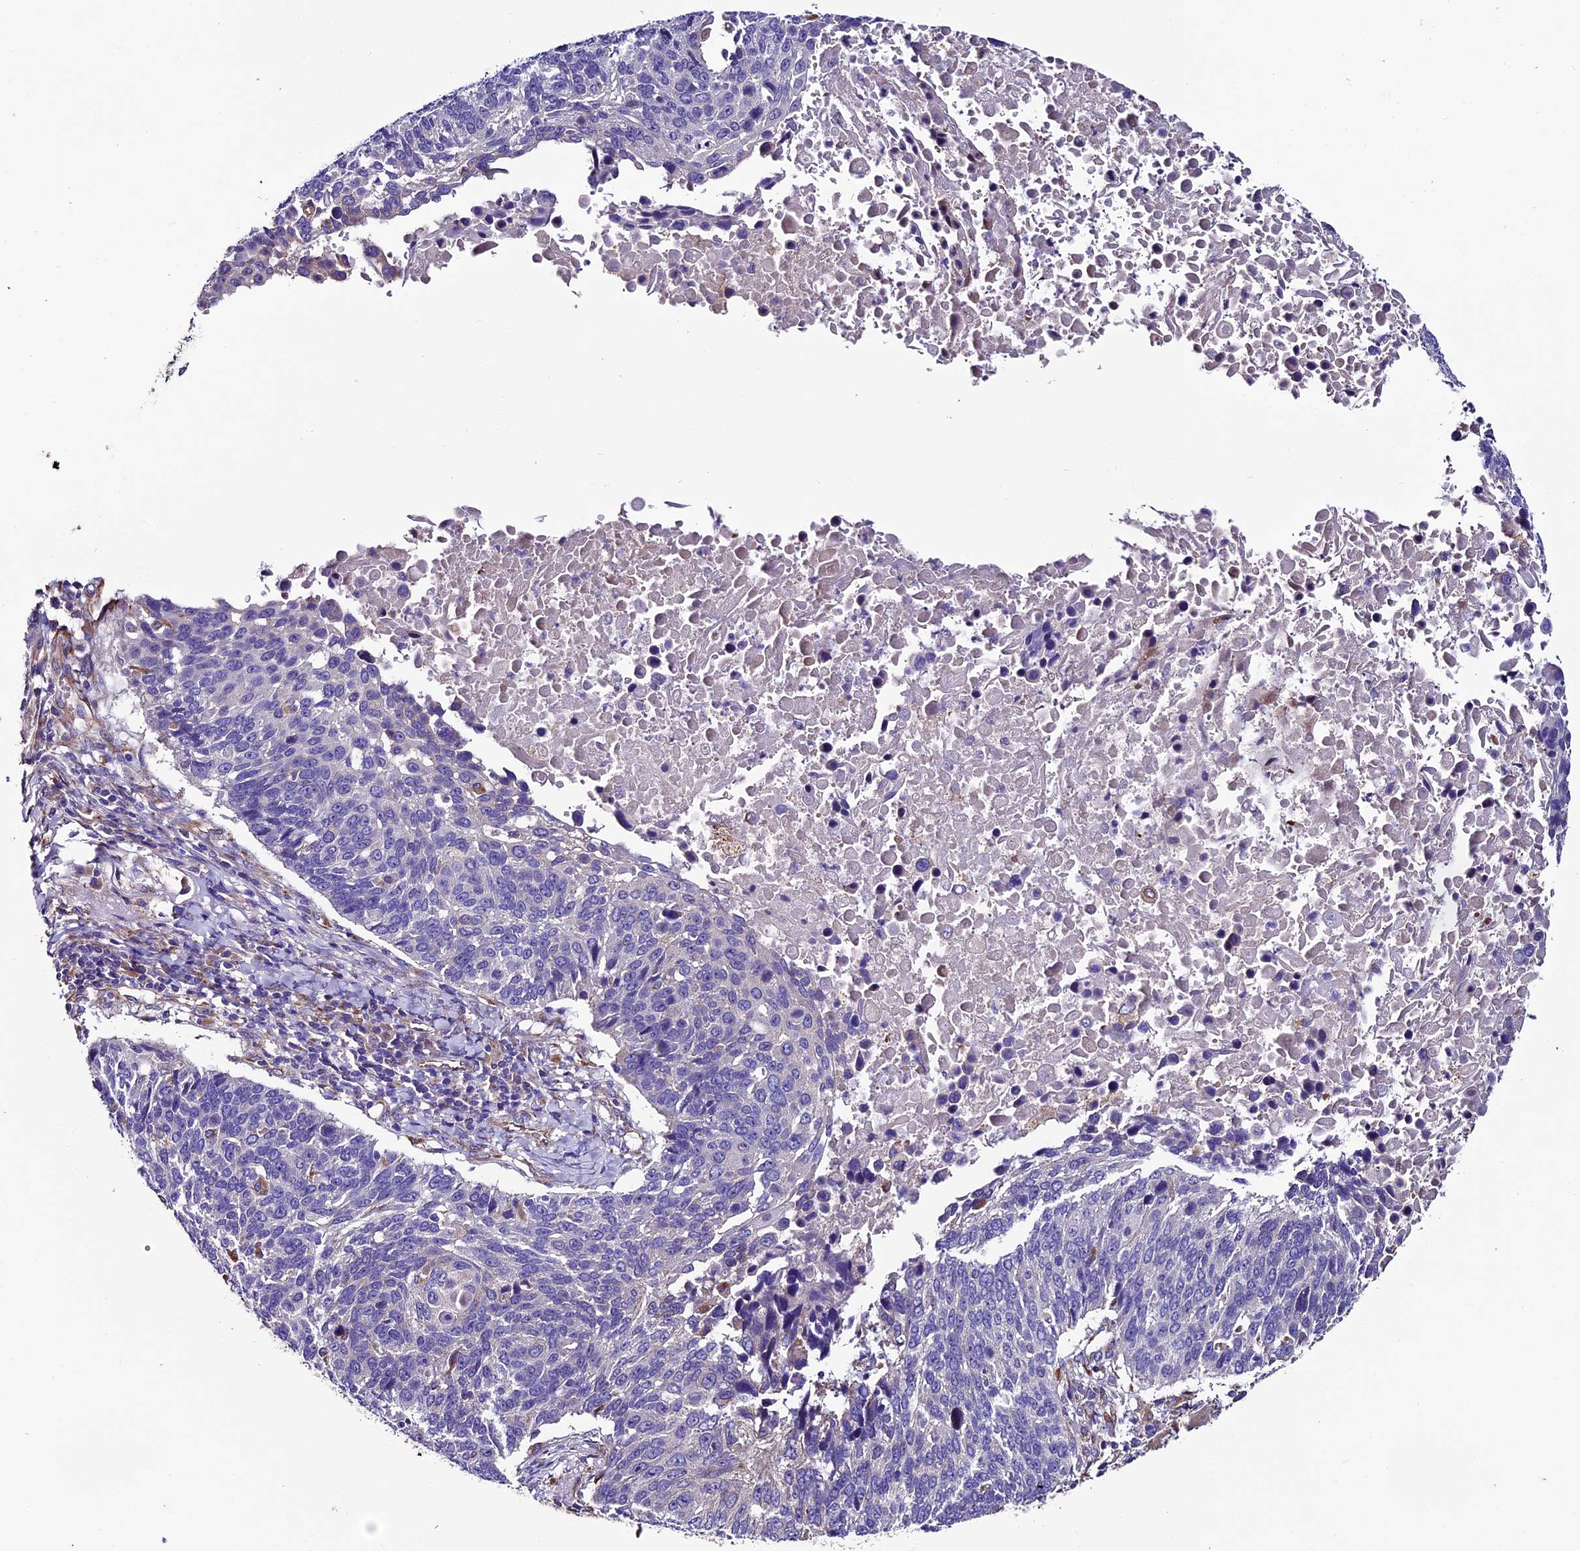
{"staining": {"intensity": "negative", "quantity": "none", "location": "none"}, "tissue": "lung cancer", "cell_type": "Tumor cells", "image_type": "cancer", "snomed": [{"axis": "morphology", "description": "Normal tissue, NOS"}, {"axis": "morphology", "description": "Squamous cell carcinoma, NOS"}, {"axis": "topography", "description": "Lymph node"}, {"axis": "topography", "description": "Lung"}], "caption": "Micrograph shows no significant protein expression in tumor cells of lung cancer (squamous cell carcinoma).", "gene": "CLN5", "patient": {"sex": "male", "age": 66}}